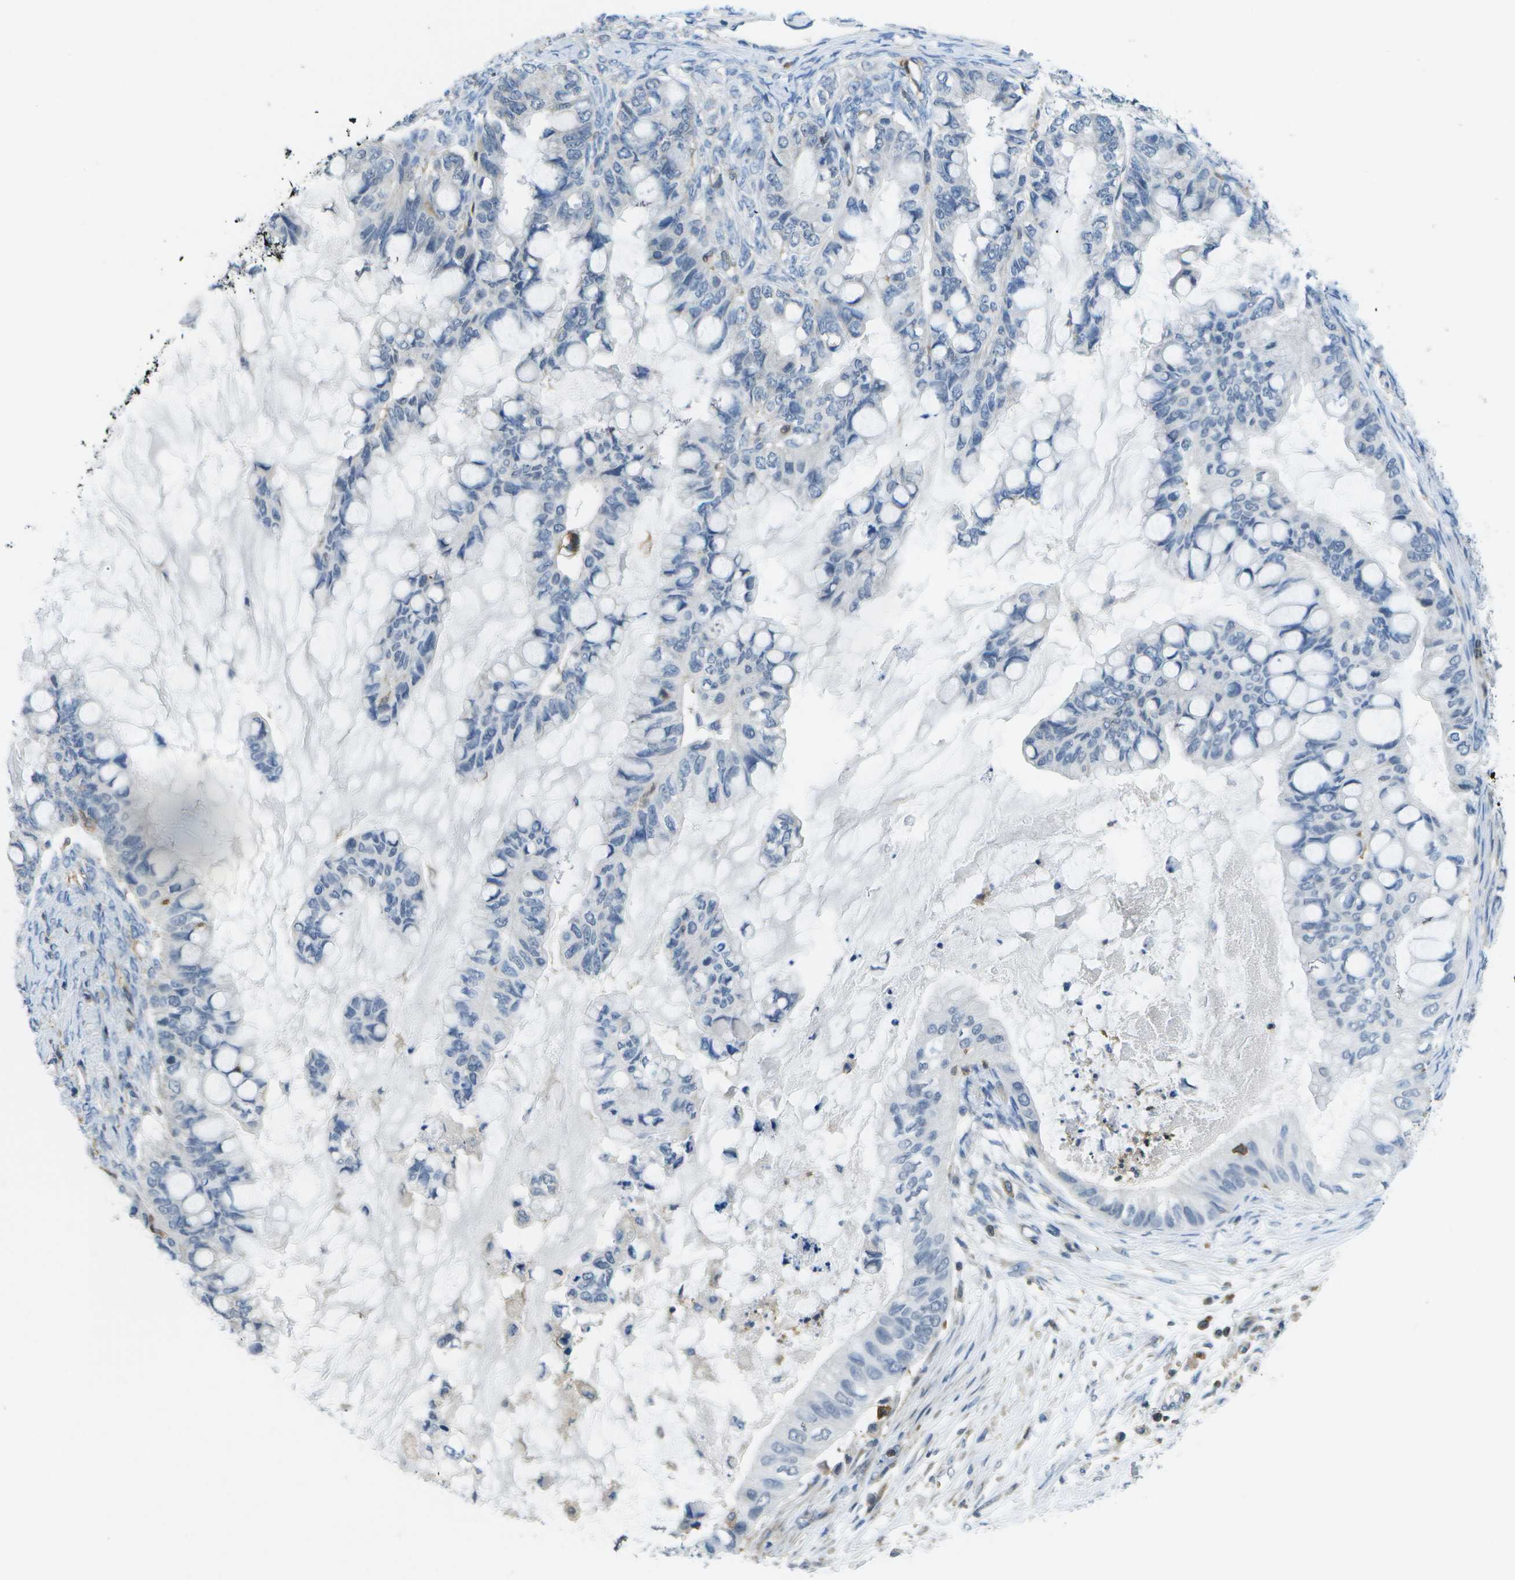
{"staining": {"intensity": "negative", "quantity": "none", "location": "none"}, "tissue": "ovarian cancer", "cell_type": "Tumor cells", "image_type": "cancer", "snomed": [{"axis": "morphology", "description": "Cystadenocarcinoma, mucinous, NOS"}, {"axis": "topography", "description": "Ovary"}], "caption": "There is no significant expression in tumor cells of ovarian mucinous cystadenocarcinoma.", "gene": "RCSD1", "patient": {"sex": "female", "age": 80}}